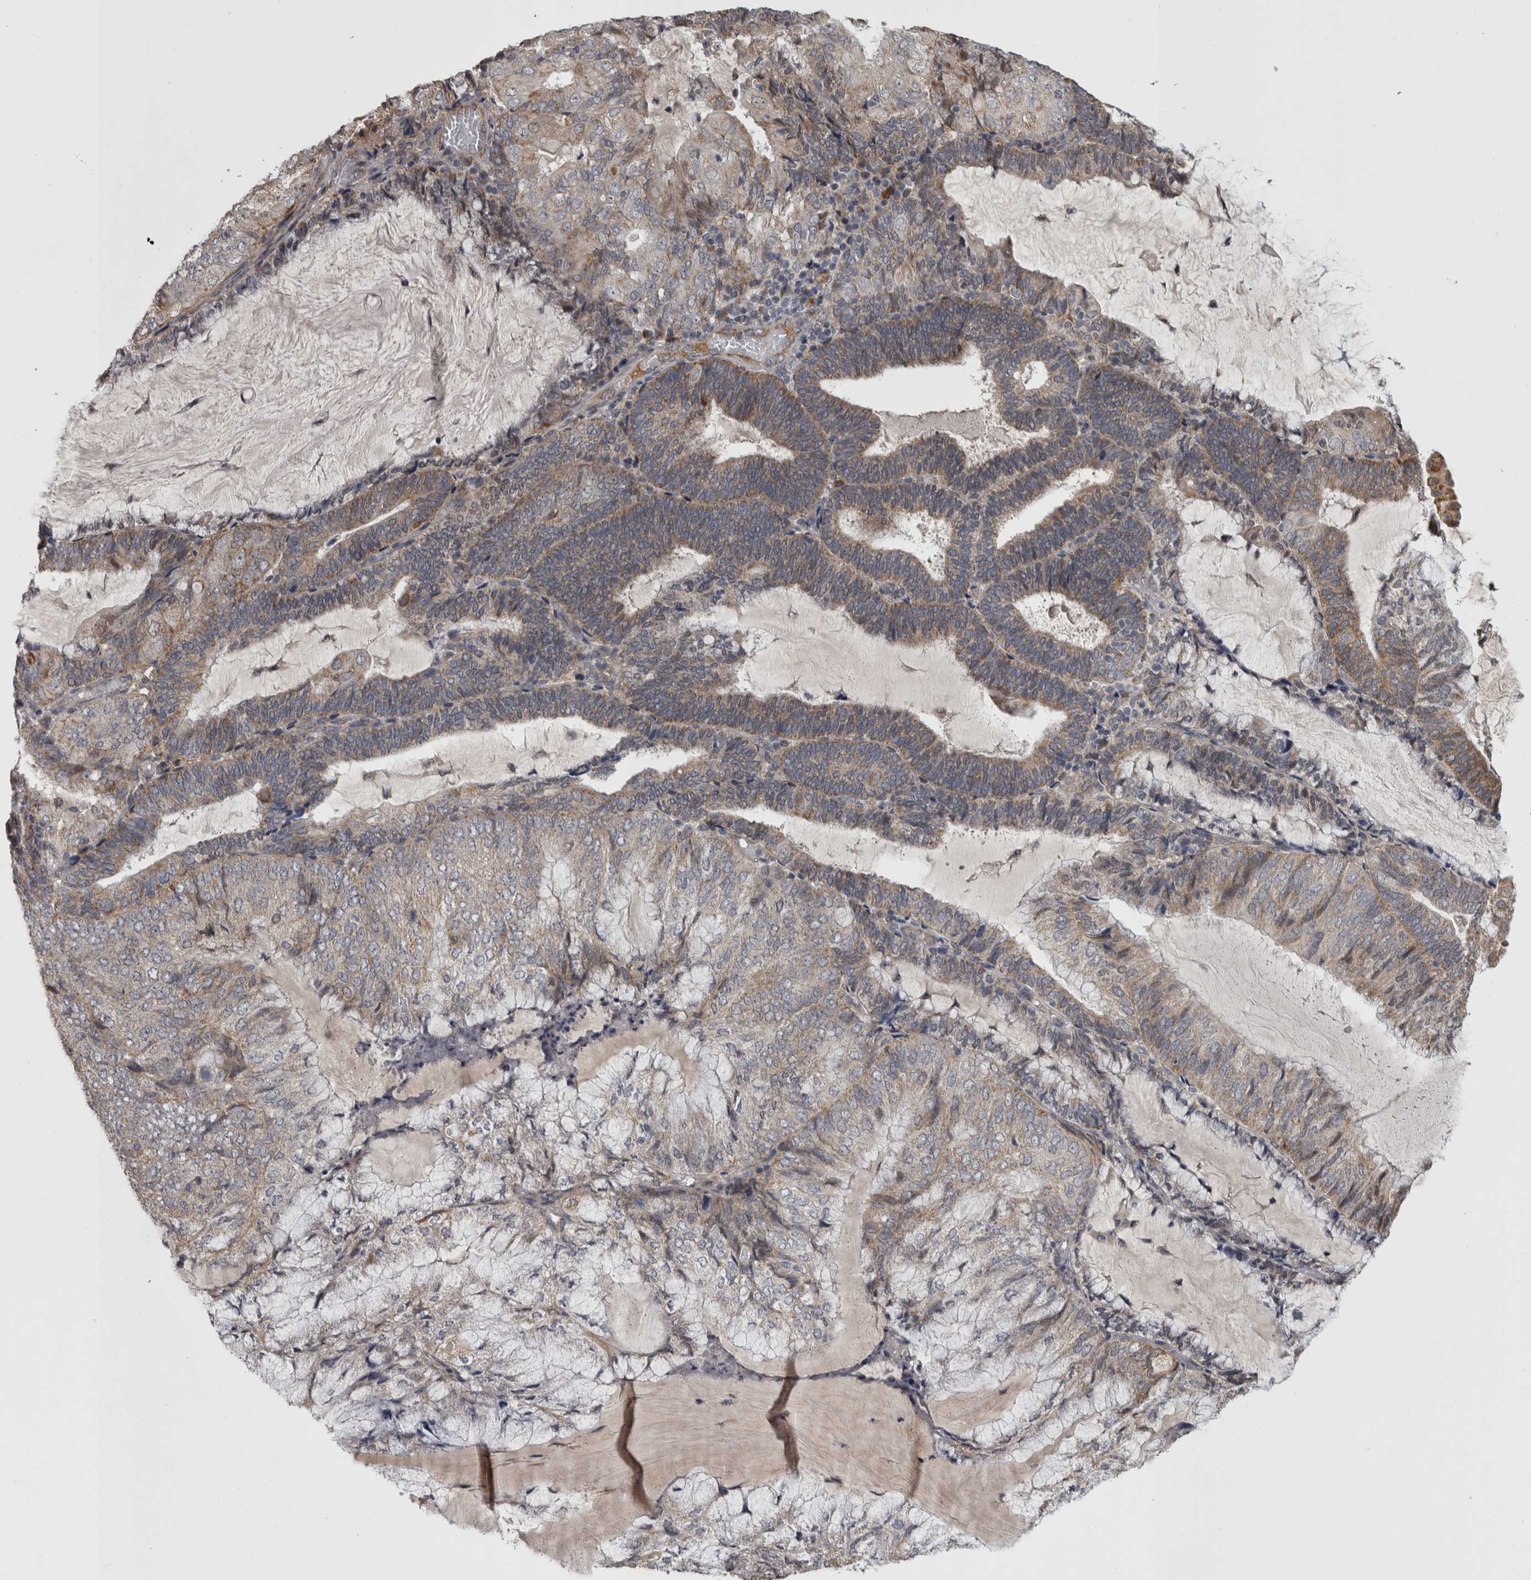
{"staining": {"intensity": "moderate", "quantity": "25%-75%", "location": "cytoplasmic/membranous"}, "tissue": "endometrial cancer", "cell_type": "Tumor cells", "image_type": "cancer", "snomed": [{"axis": "morphology", "description": "Adenocarcinoma, NOS"}, {"axis": "topography", "description": "Endometrium"}], "caption": "IHC image of adenocarcinoma (endometrial) stained for a protein (brown), which shows medium levels of moderate cytoplasmic/membranous expression in about 25%-75% of tumor cells.", "gene": "DBT", "patient": {"sex": "female", "age": 81}}